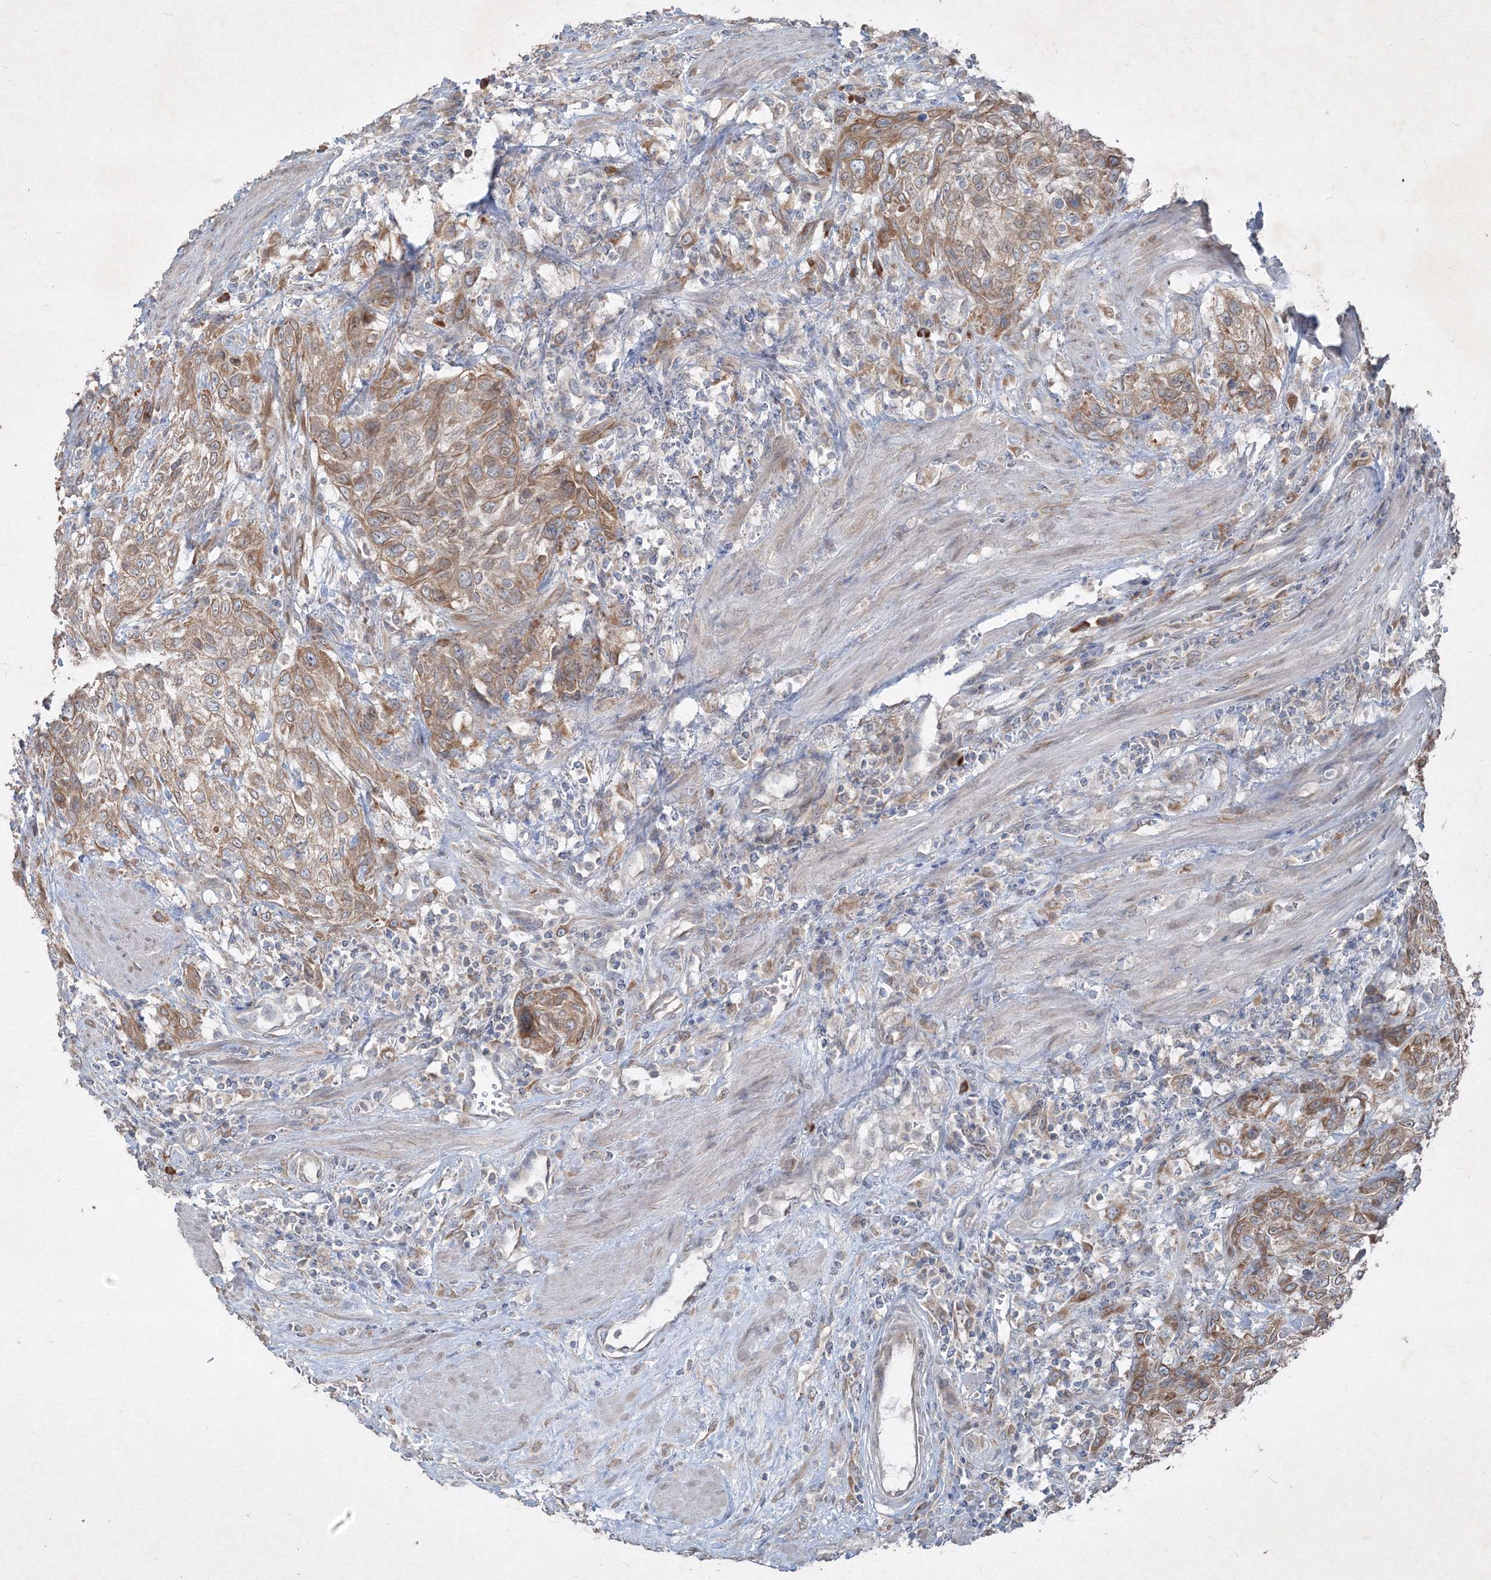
{"staining": {"intensity": "moderate", "quantity": ">75%", "location": "cytoplasmic/membranous"}, "tissue": "urothelial cancer", "cell_type": "Tumor cells", "image_type": "cancer", "snomed": [{"axis": "morphology", "description": "Urothelial carcinoma, High grade"}, {"axis": "topography", "description": "Urinary bladder"}], "caption": "Protein expression analysis of urothelial cancer reveals moderate cytoplasmic/membranous staining in approximately >75% of tumor cells.", "gene": "IFNAR1", "patient": {"sex": "male", "age": 35}}